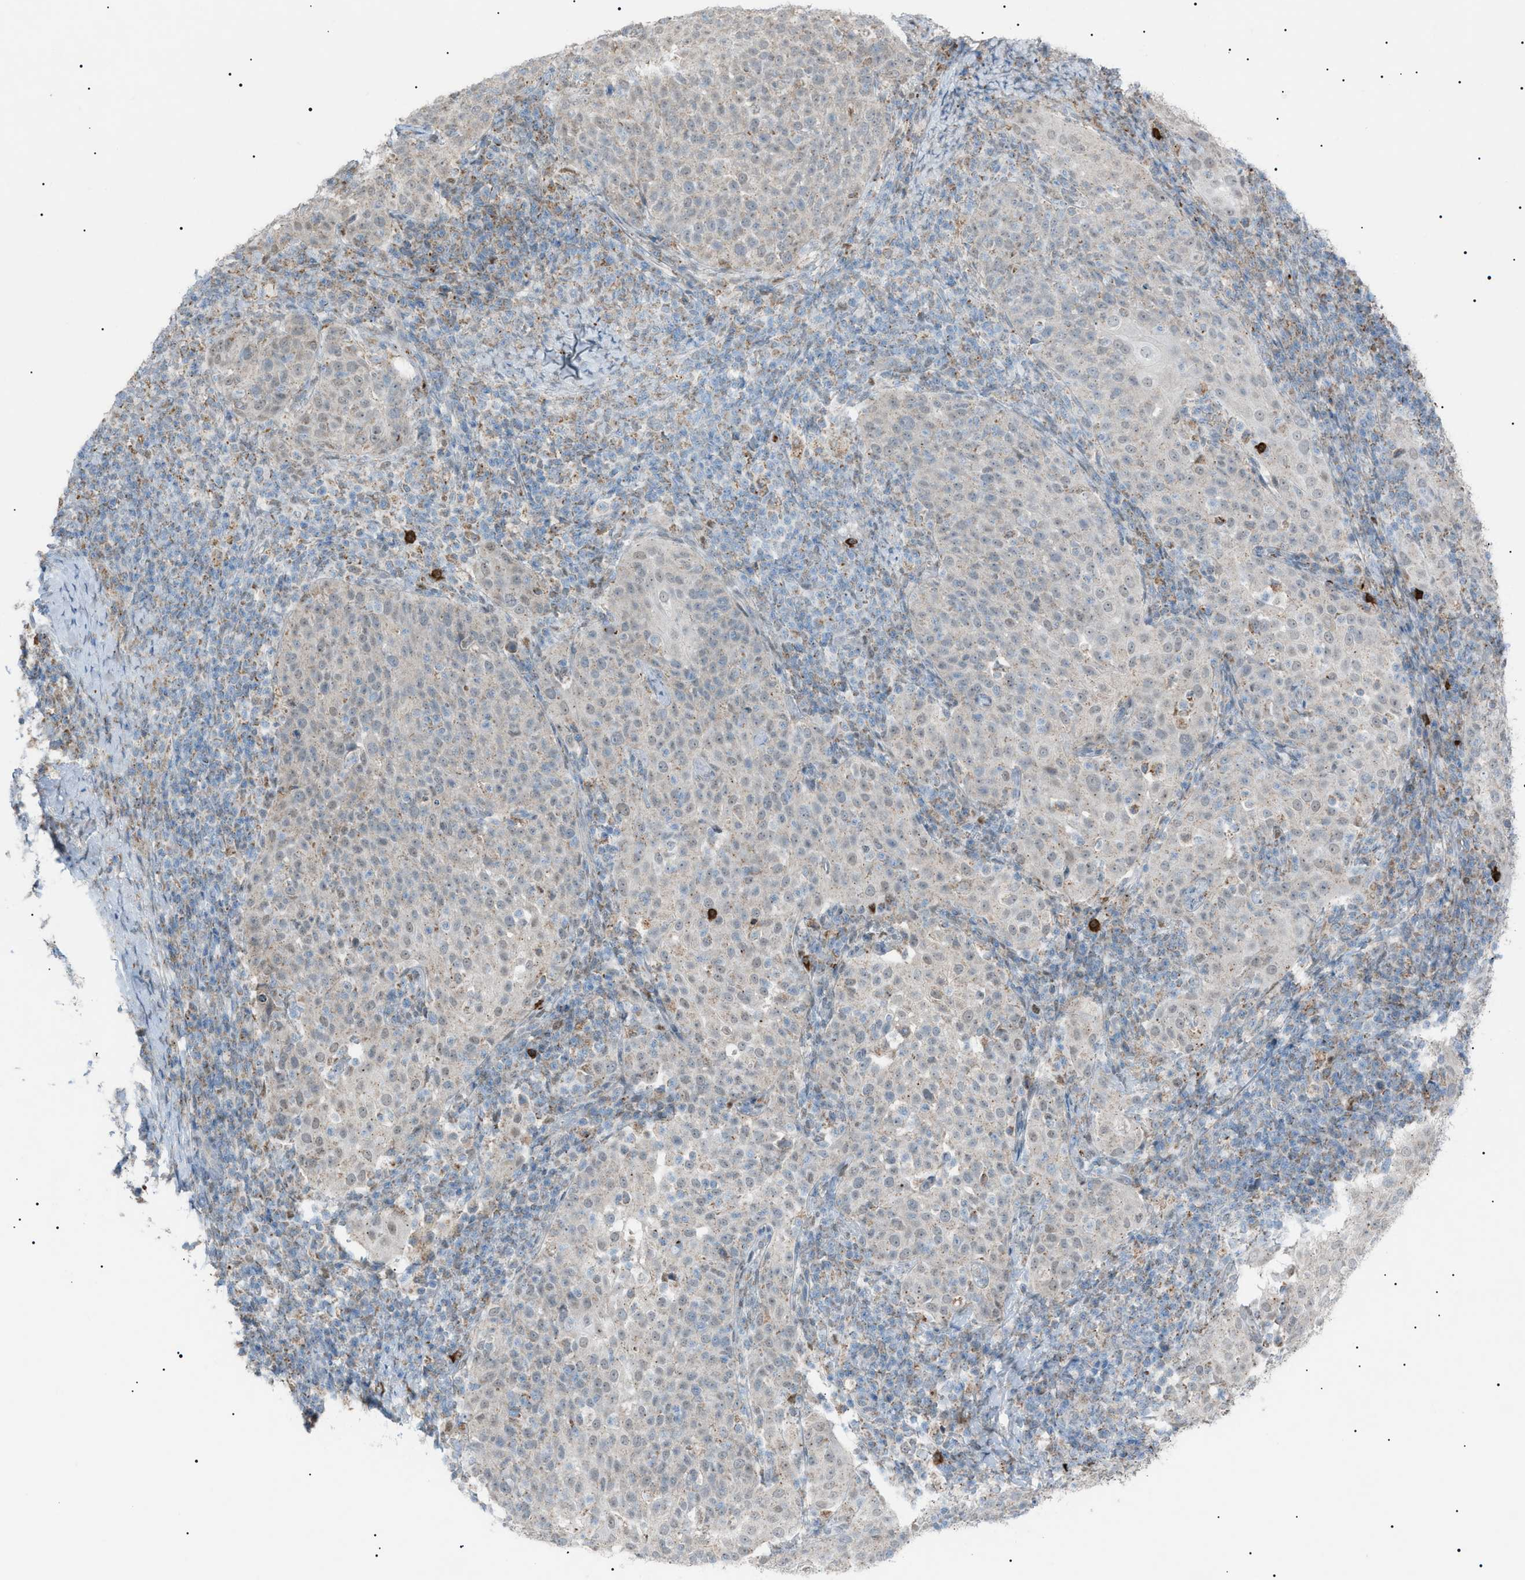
{"staining": {"intensity": "negative", "quantity": "none", "location": "none"}, "tissue": "cervical cancer", "cell_type": "Tumor cells", "image_type": "cancer", "snomed": [{"axis": "morphology", "description": "Squamous cell carcinoma, NOS"}, {"axis": "topography", "description": "Cervix"}], "caption": "Immunohistochemistry of squamous cell carcinoma (cervical) displays no positivity in tumor cells.", "gene": "ZNF516", "patient": {"sex": "female", "age": 51}}